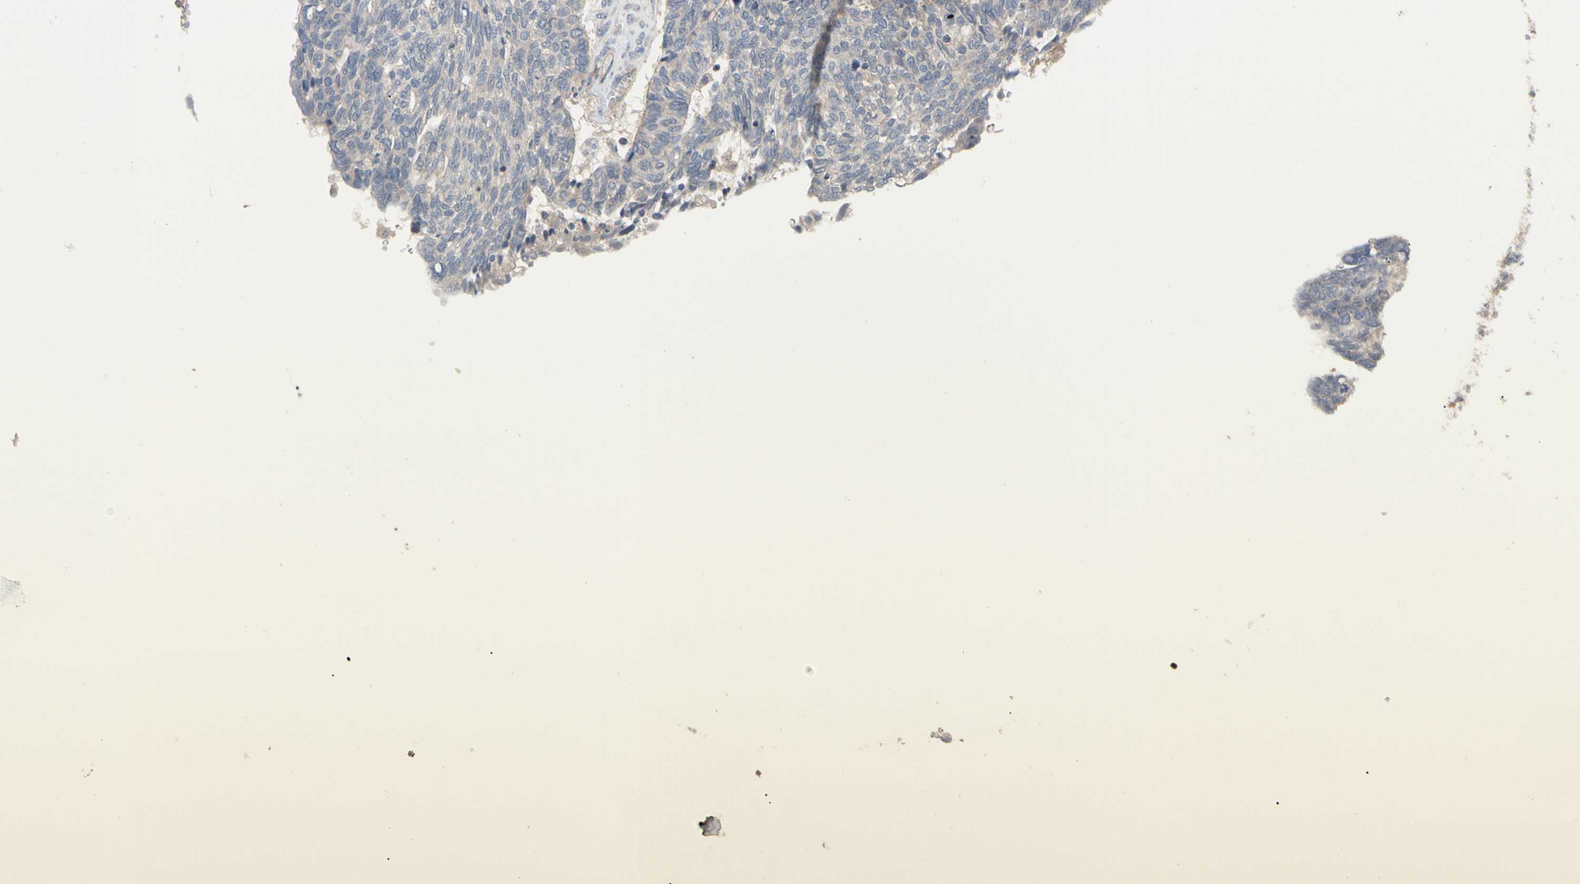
{"staining": {"intensity": "weak", "quantity": ">75%", "location": "cytoplasmic/membranous"}, "tissue": "ovarian cancer", "cell_type": "Tumor cells", "image_type": "cancer", "snomed": [{"axis": "morphology", "description": "Cystadenocarcinoma, serous, NOS"}, {"axis": "topography", "description": "Ovary"}], "caption": "A photomicrograph of ovarian cancer stained for a protein displays weak cytoplasmic/membranous brown staining in tumor cells.", "gene": "DPP8", "patient": {"sex": "female", "age": 79}}